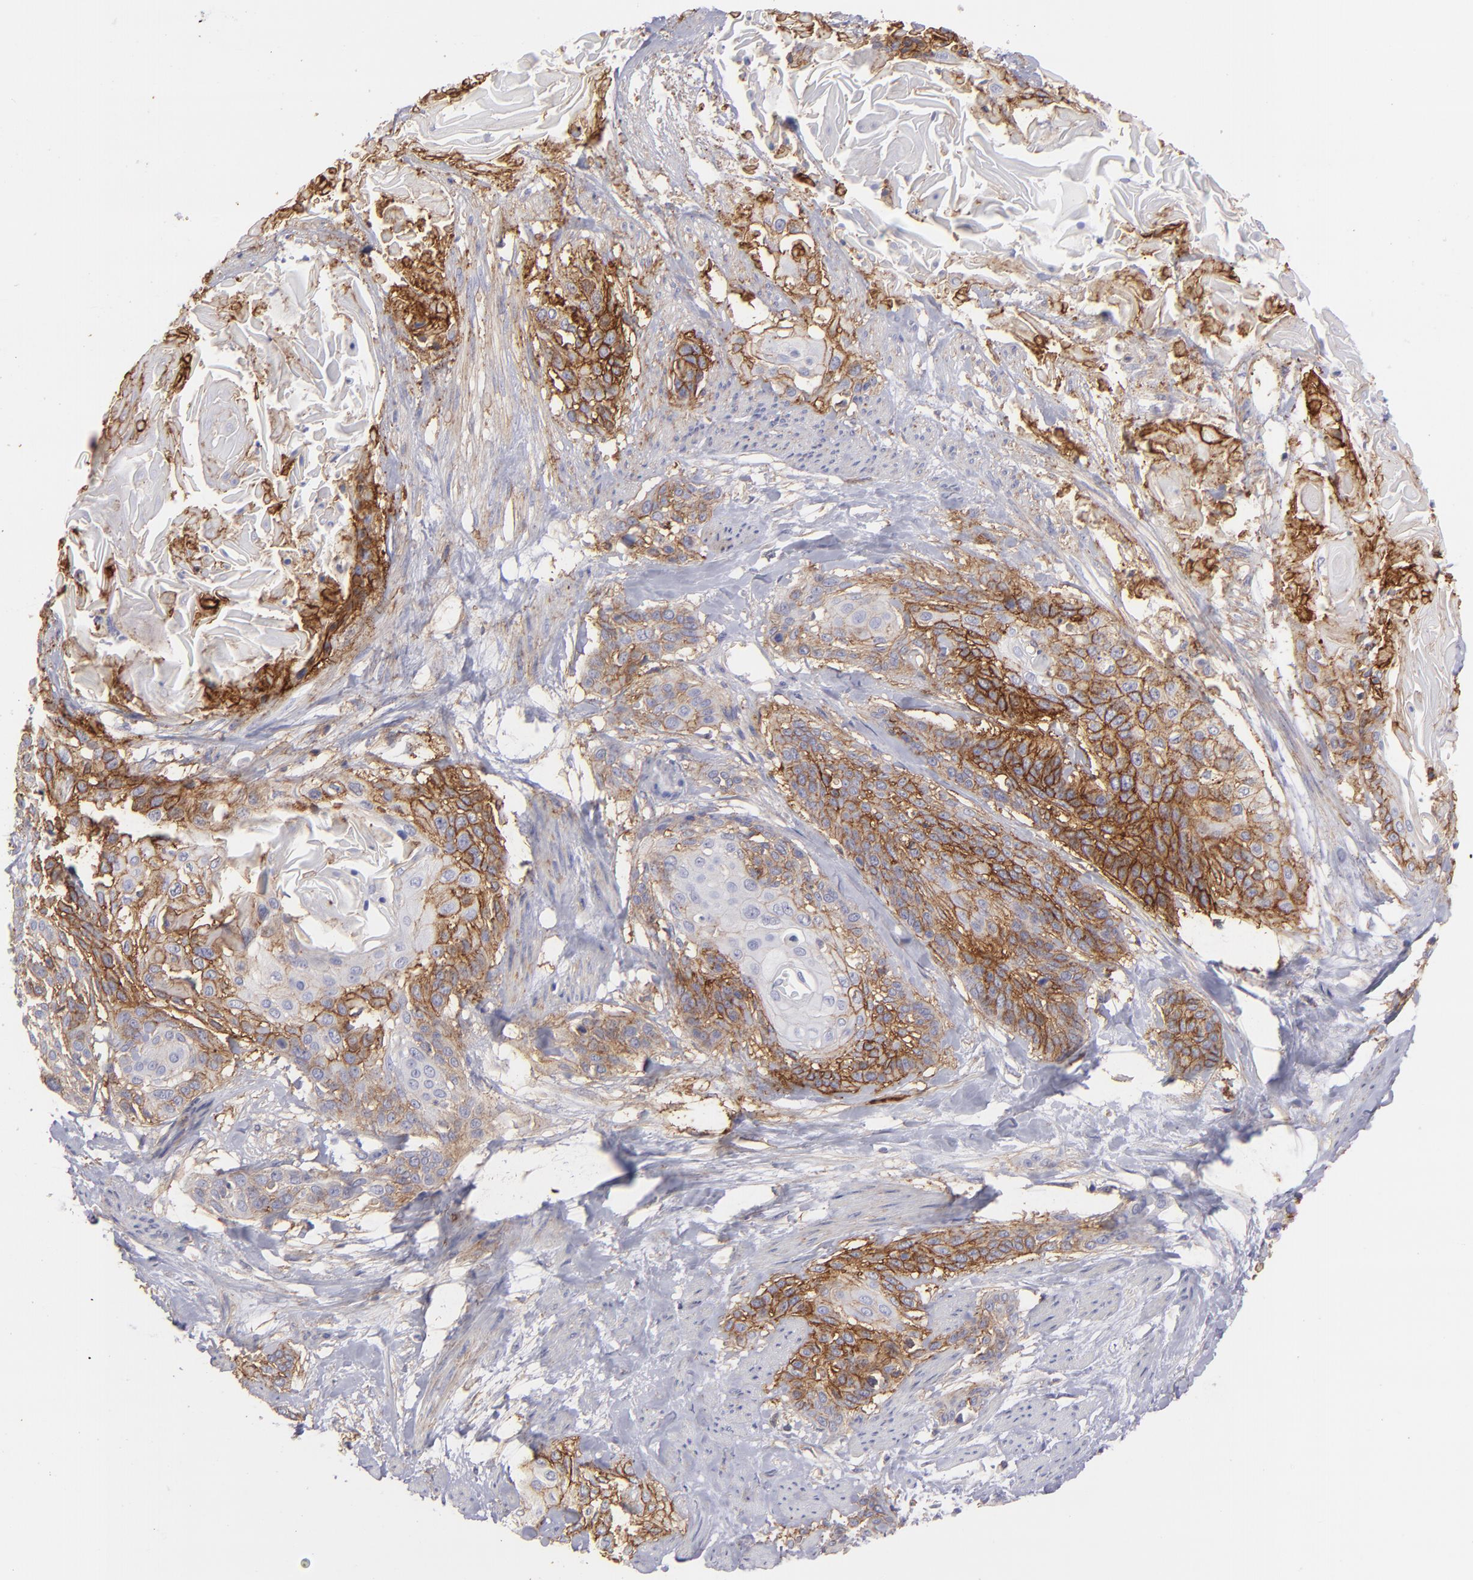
{"staining": {"intensity": "strong", "quantity": ">75%", "location": "cytoplasmic/membranous"}, "tissue": "cervical cancer", "cell_type": "Tumor cells", "image_type": "cancer", "snomed": [{"axis": "morphology", "description": "Squamous cell carcinoma, NOS"}, {"axis": "topography", "description": "Cervix"}], "caption": "This micrograph reveals cervical cancer (squamous cell carcinoma) stained with IHC to label a protein in brown. The cytoplasmic/membranous of tumor cells show strong positivity for the protein. Nuclei are counter-stained blue.", "gene": "BSG", "patient": {"sex": "female", "age": 57}}